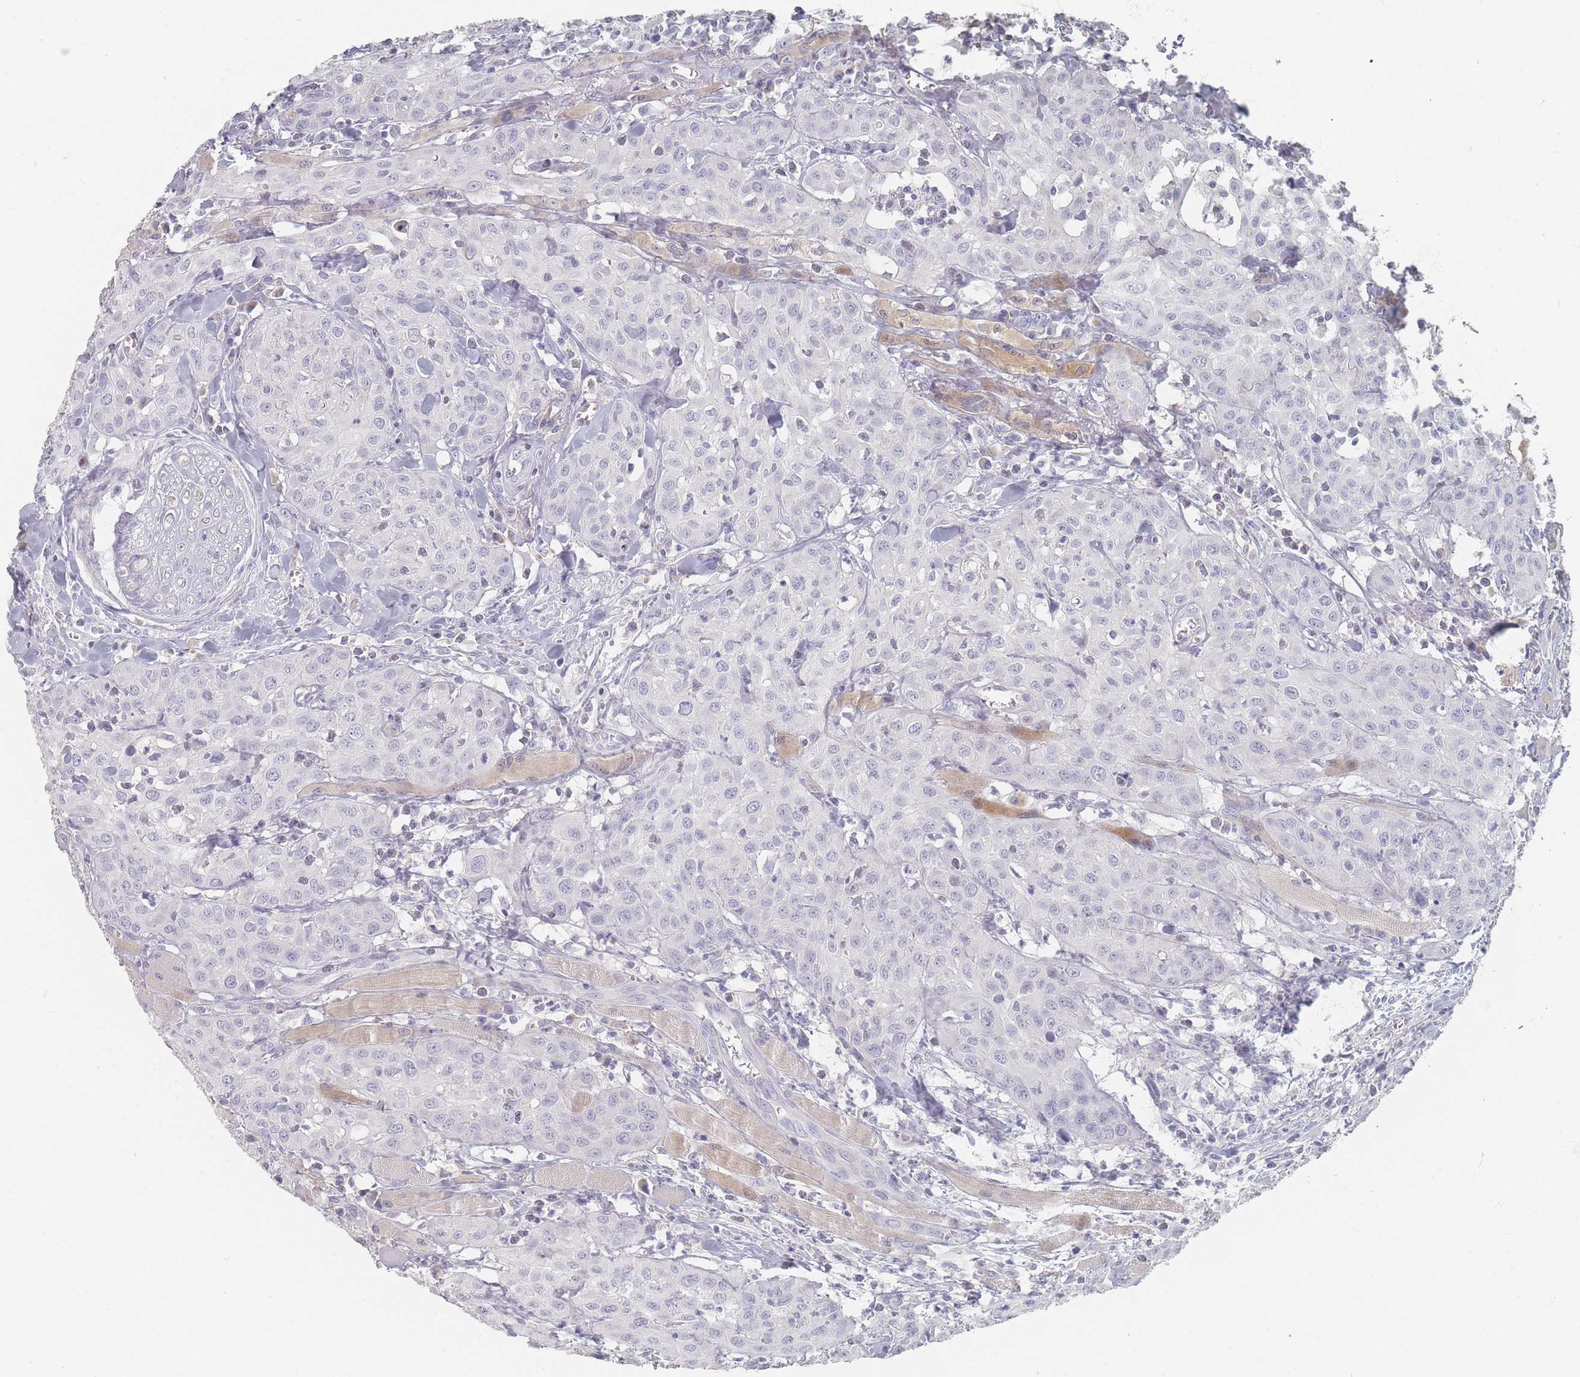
{"staining": {"intensity": "negative", "quantity": "none", "location": "none"}, "tissue": "head and neck cancer", "cell_type": "Tumor cells", "image_type": "cancer", "snomed": [{"axis": "morphology", "description": "Squamous cell carcinoma, NOS"}, {"axis": "topography", "description": "Oral tissue"}, {"axis": "topography", "description": "Head-Neck"}], "caption": "High power microscopy image of an immunohistochemistry (IHC) histopathology image of head and neck cancer, revealing no significant positivity in tumor cells.", "gene": "HELZ2", "patient": {"sex": "female", "age": 70}}